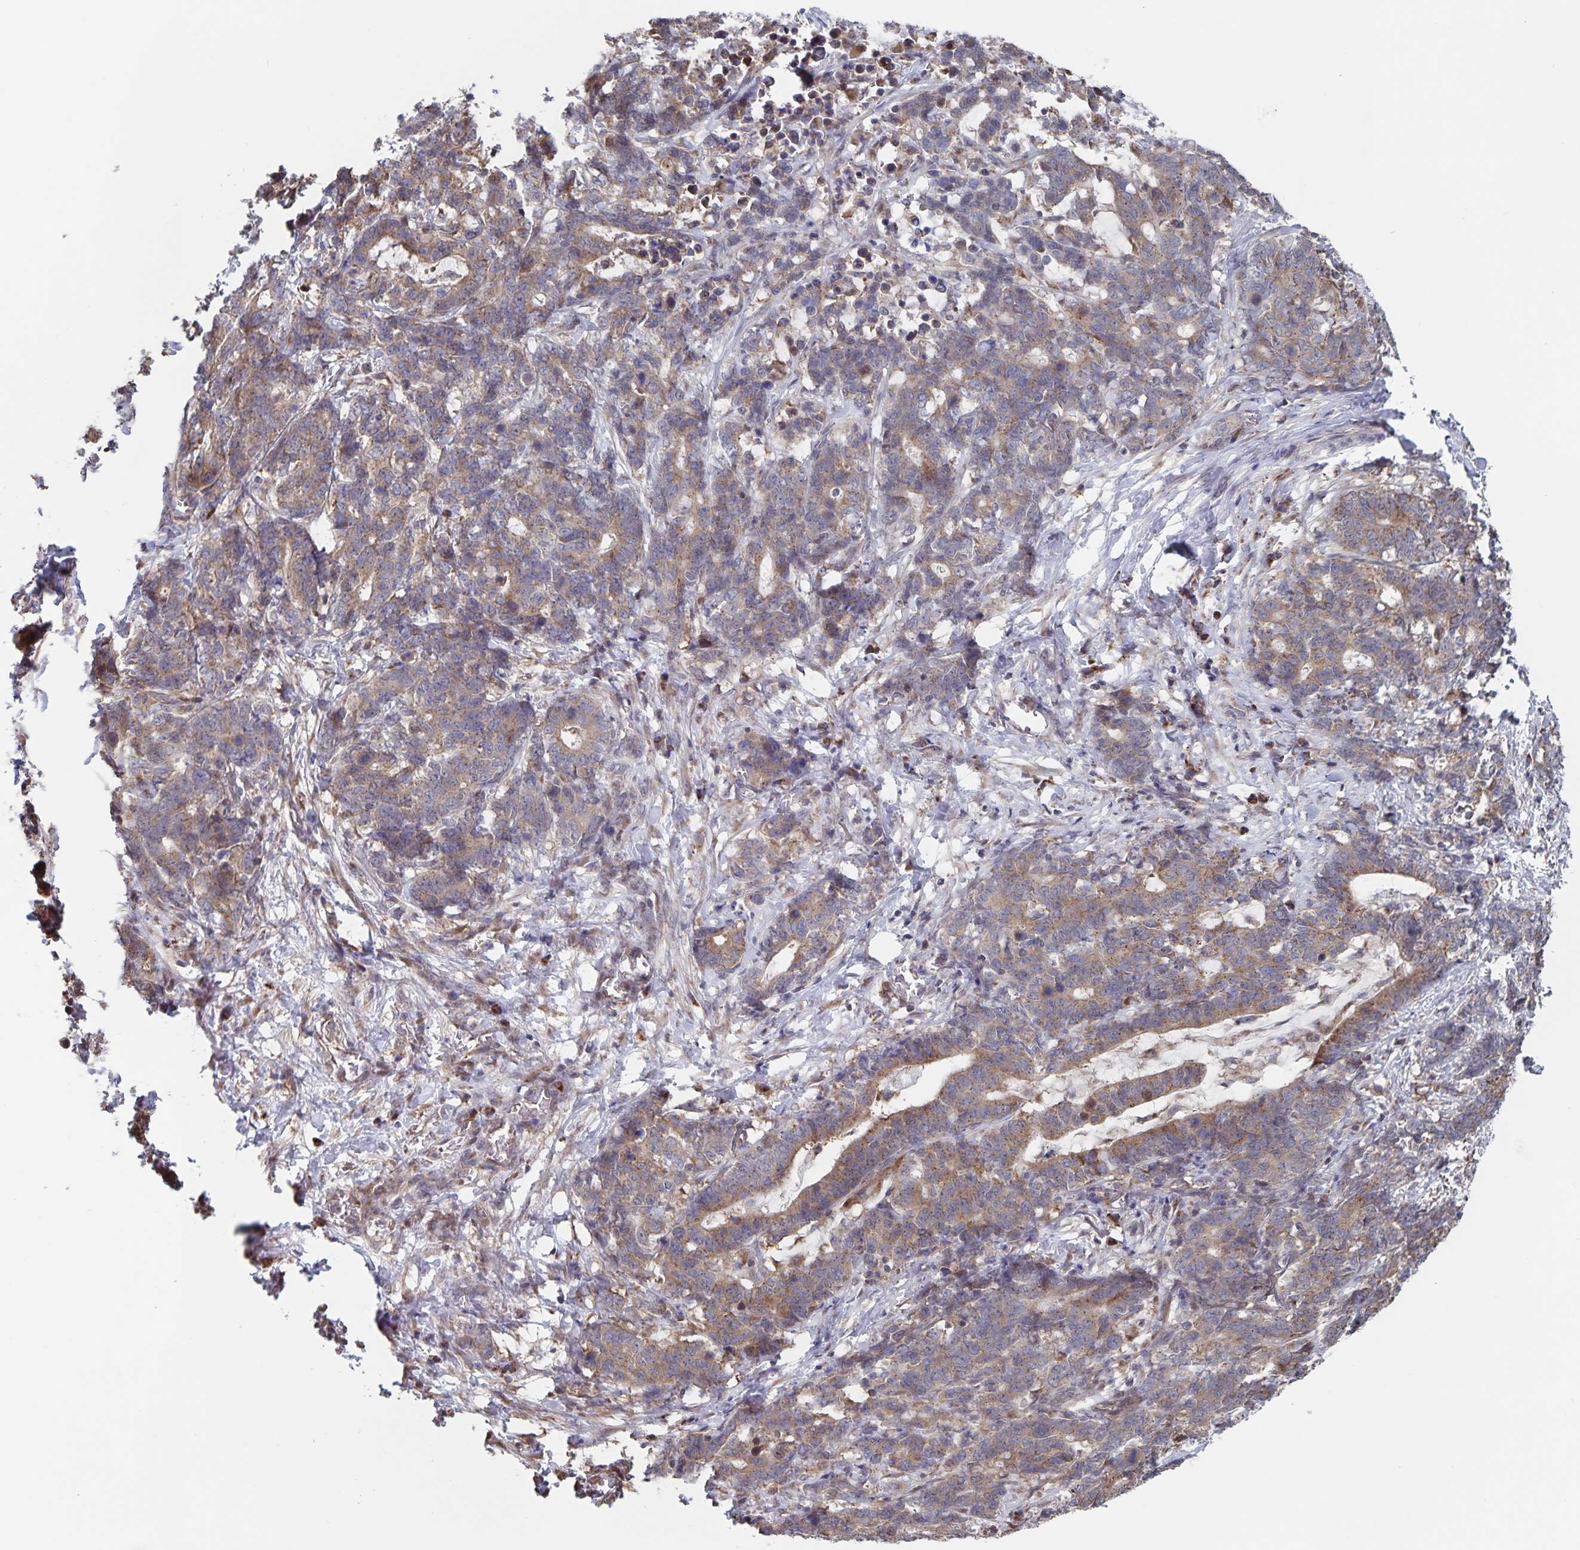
{"staining": {"intensity": "weak", "quantity": ">75%", "location": "cytoplasmic/membranous"}, "tissue": "stomach cancer", "cell_type": "Tumor cells", "image_type": "cancer", "snomed": [{"axis": "morphology", "description": "Normal tissue, NOS"}, {"axis": "morphology", "description": "Adenocarcinoma, NOS"}, {"axis": "topography", "description": "Stomach"}], "caption": "Brown immunohistochemical staining in human adenocarcinoma (stomach) demonstrates weak cytoplasmic/membranous staining in about >75% of tumor cells.", "gene": "ACACA", "patient": {"sex": "female", "age": 64}}